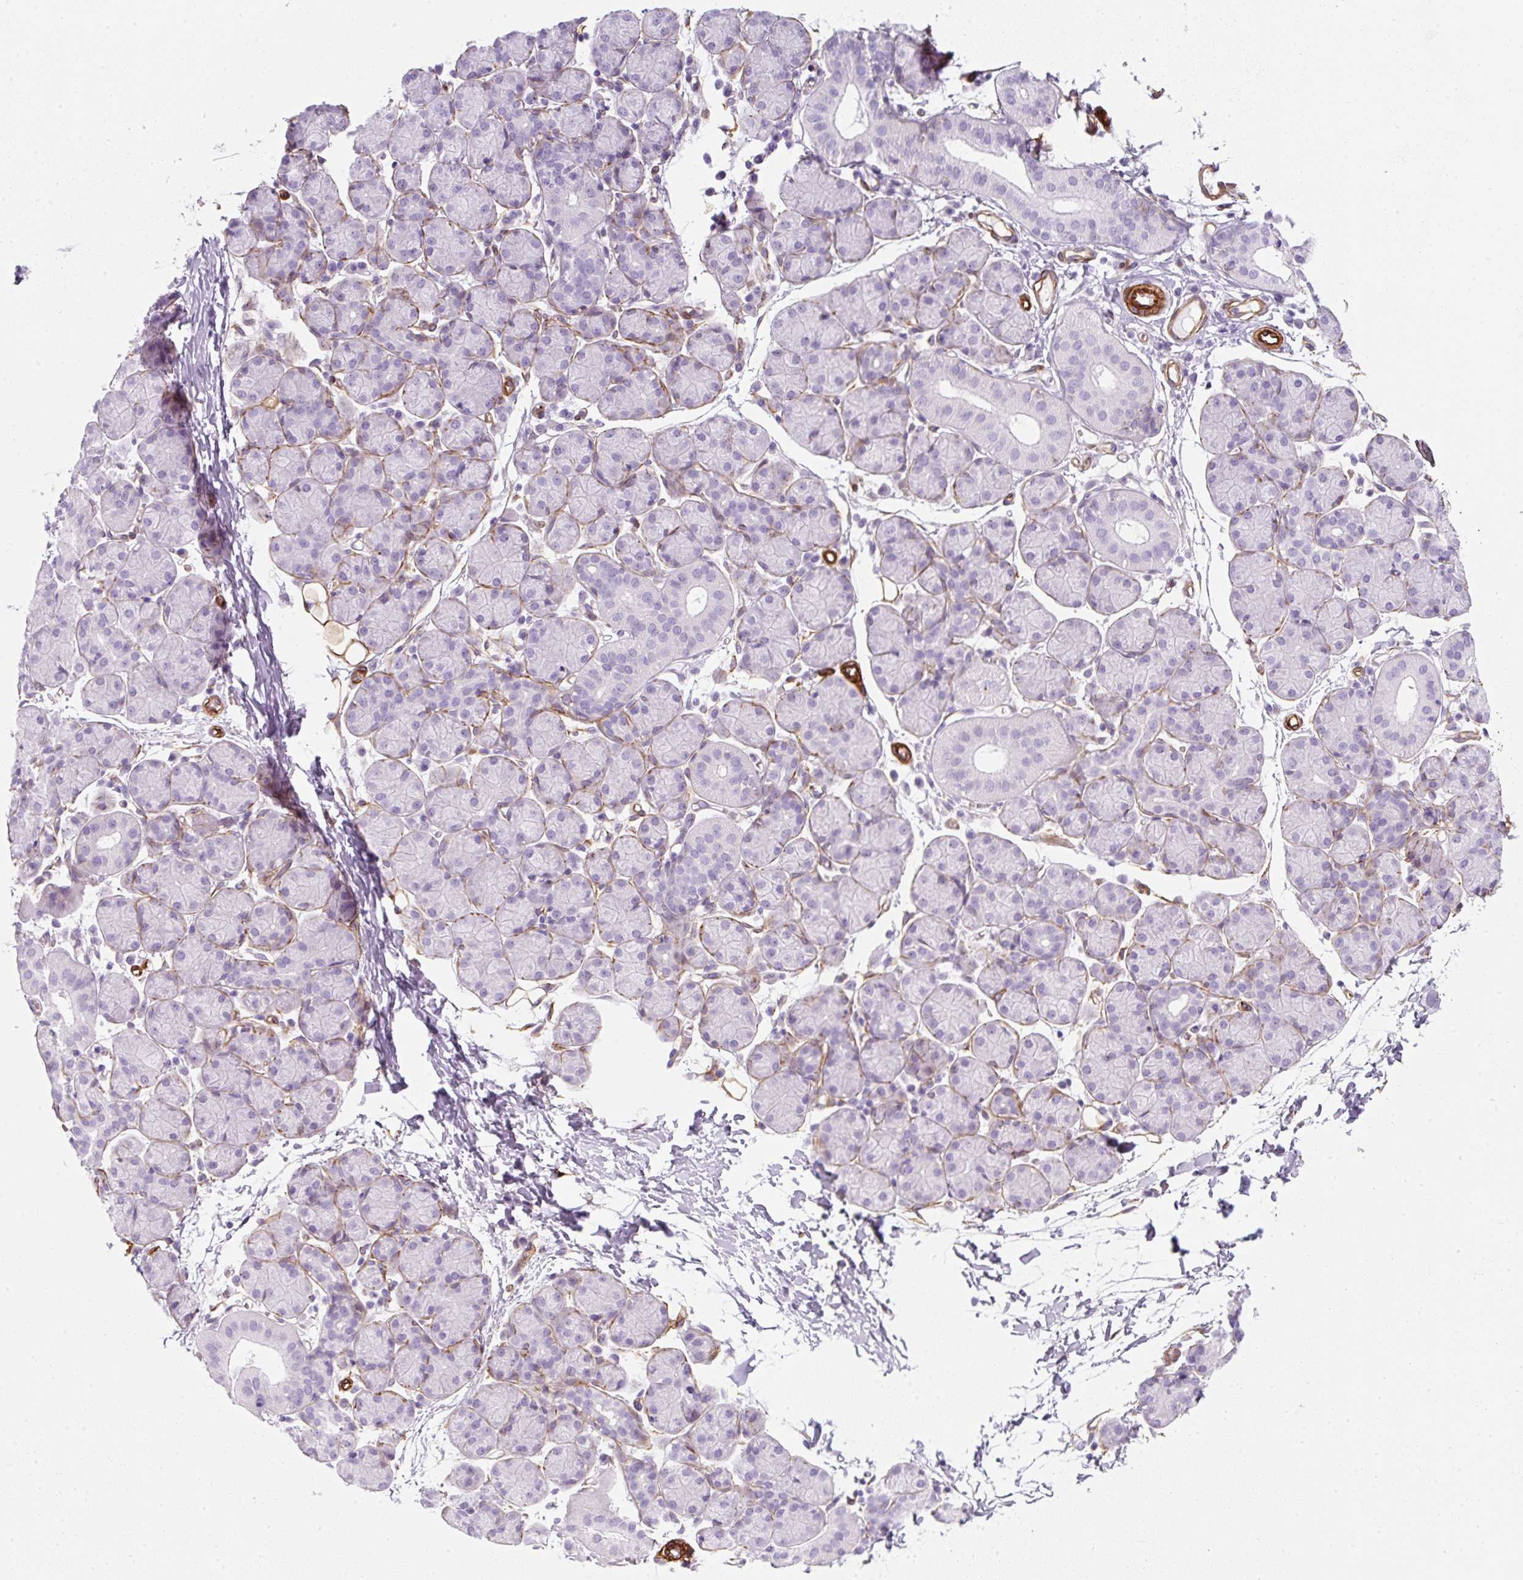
{"staining": {"intensity": "negative", "quantity": "none", "location": "none"}, "tissue": "salivary gland", "cell_type": "Glandular cells", "image_type": "normal", "snomed": [{"axis": "morphology", "description": "Normal tissue, NOS"}, {"axis": "morphology", "description": "Inflammation, NOS"}, {"axis": "topography", "description": "Lymph node"}, {"axis": "topography", "description": "Salivary gland"}], "caption": "The histopathology image reveals no significant positivity in glandular cells of salivary gland.", "gene": "CAVIN3", "patient": {"sex": "male", "age": 3}}